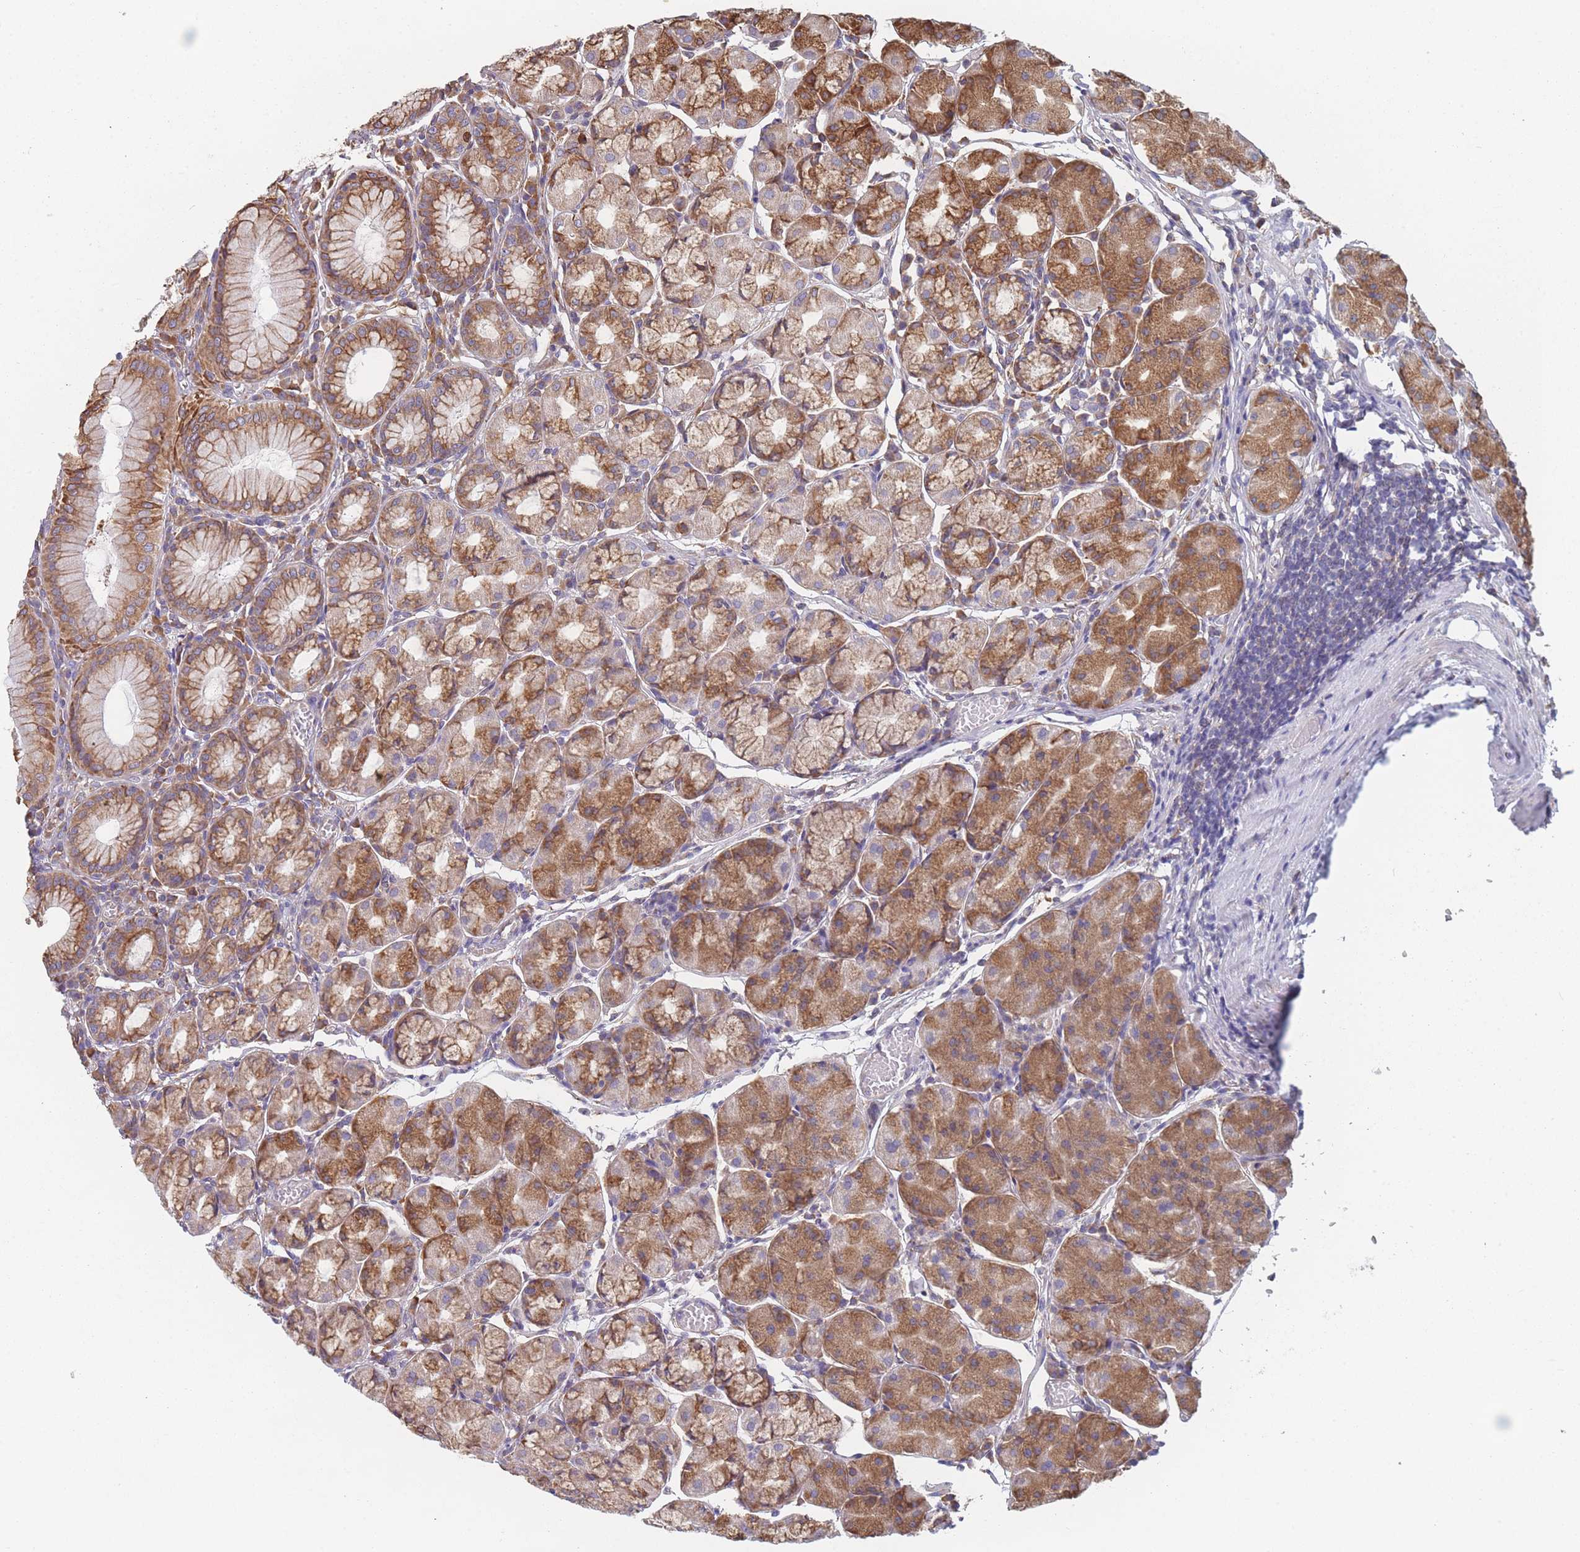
{"staining": {"intensity": "moderate", "quantity": ">75%", "location": "cytoplasmic/membranous"}, "tissue": "stomach", "cell_type": "Glandular cells", "image_type": "normal", "snomed": [{"axis": "morphology", "description": "Normal tissue, NOS"}, {"axis": "topography", "description": "Stomach"}], "caption": "A high-resolution photomicrograph shows IHC staining of unremarkable stomach, which displays moderate cytoplasmic/membranous staining in about >75% of glandular cells. Using DAB (3,3'-diaminobenzidine) (brown) and hematoxylin (blue) stains, captured at high magnification using brightfield microscopy.", "gene": "OR7C2", "patient": {"sex": "male", "age": 55}}